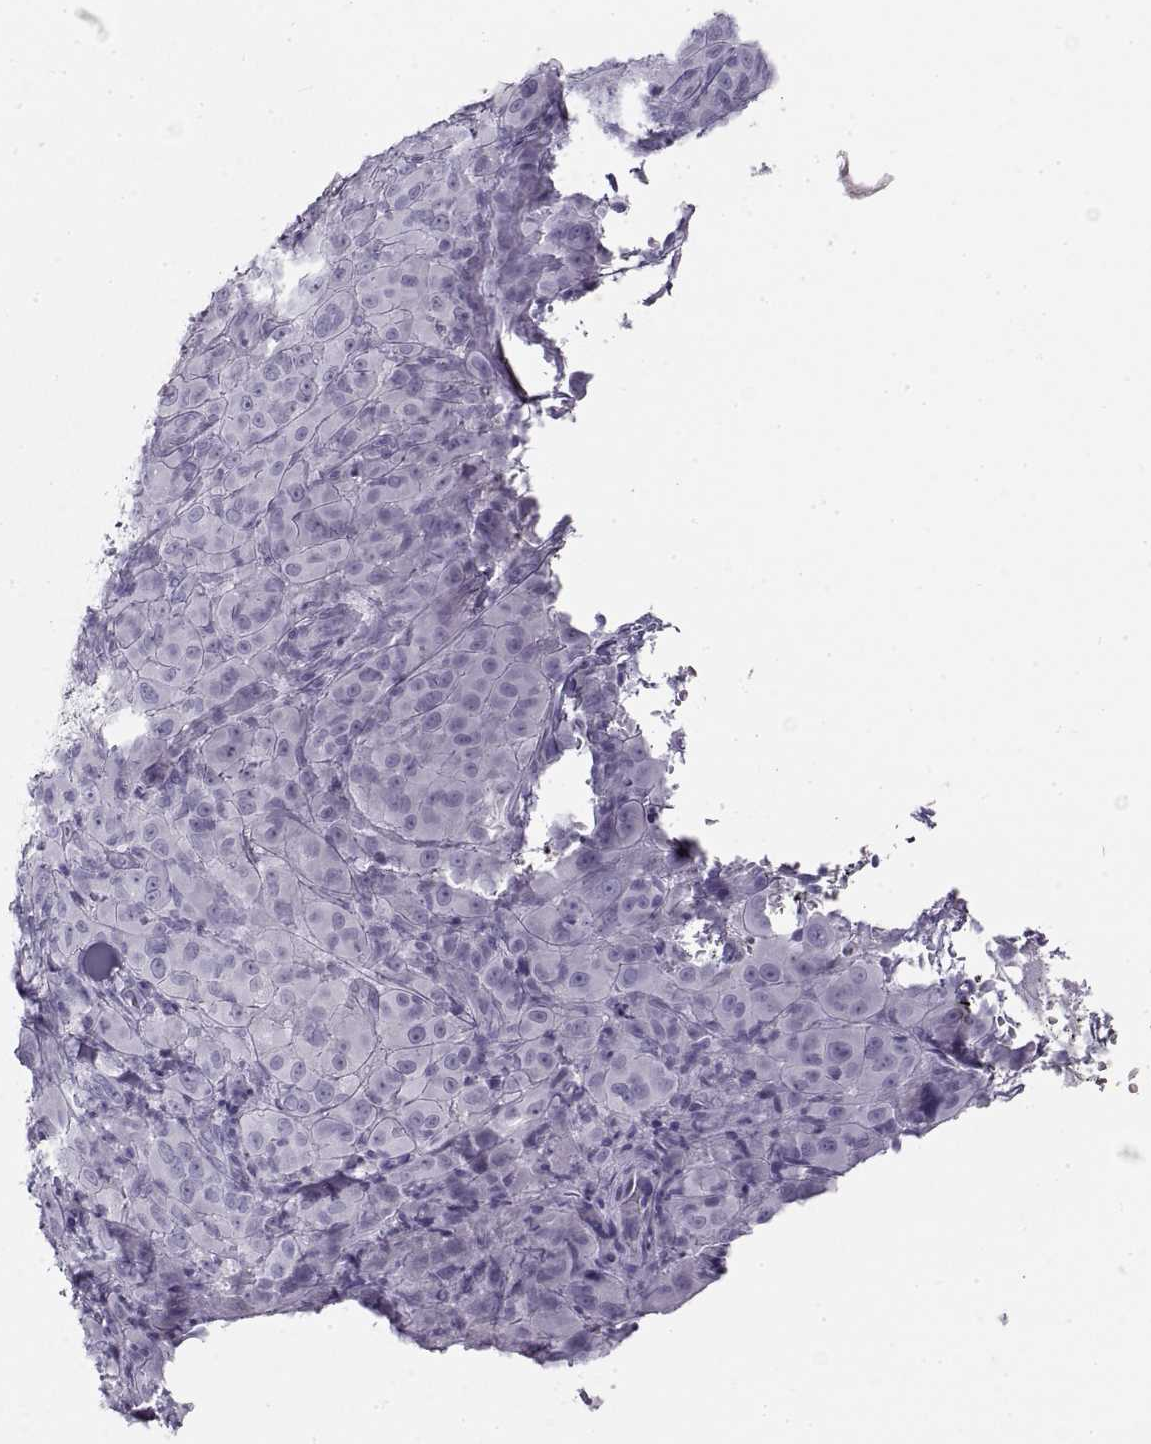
{"staining": {"intensity": "negative", "quantity": "none", "location": "none"}, "tissue": "melanoma", "cell_type": "Tumor cells", "image_type": "cancer", "snomed": [{"axis": "morphology", "description": "Malignant melanoma, NOS"}, {"axis": "topography", "description": "Skin"}], "caption": "Tumor cells show no significant protein positivity in melanoma.", "gene": "SEMG1", "patient": {"sex": "female", "age": 87}}